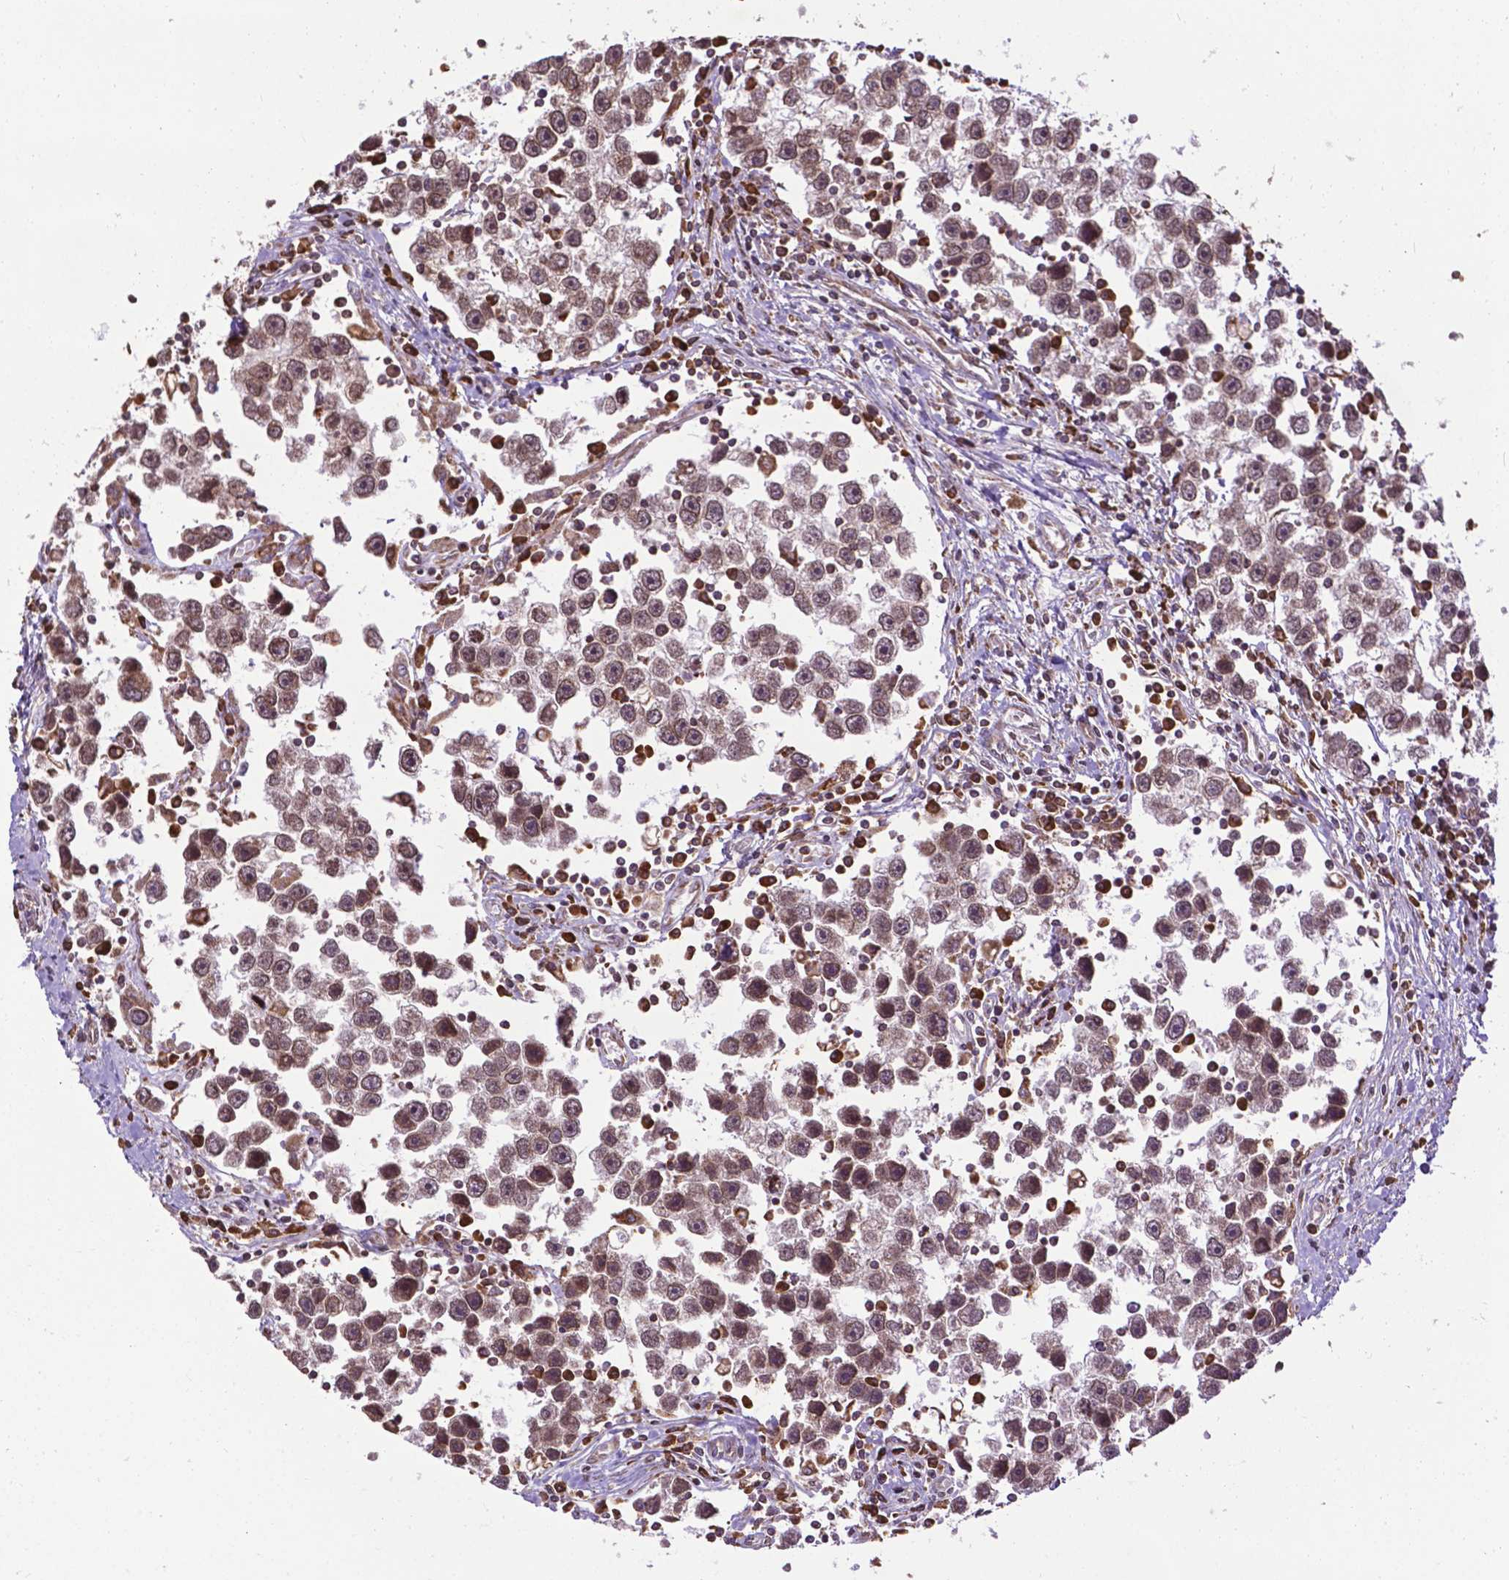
{"staining": {"intensity": "moderate", "quantity": ">75%", "location": "nuclear"}, "tissue": "testis cancer", "cell_type": "Tumor cells", "image_type": "cancer", "snomed": [{"axis": "morphology", "description": "Seminoma, NOS"}, {"axis": "topography", "description": "Testis"}], "caption": "Human testis cancer stained with a protein marker displays moderate staining in tumor cells.", "gene": "GANAB", "patient": {"sex": "male", "age": 30}}